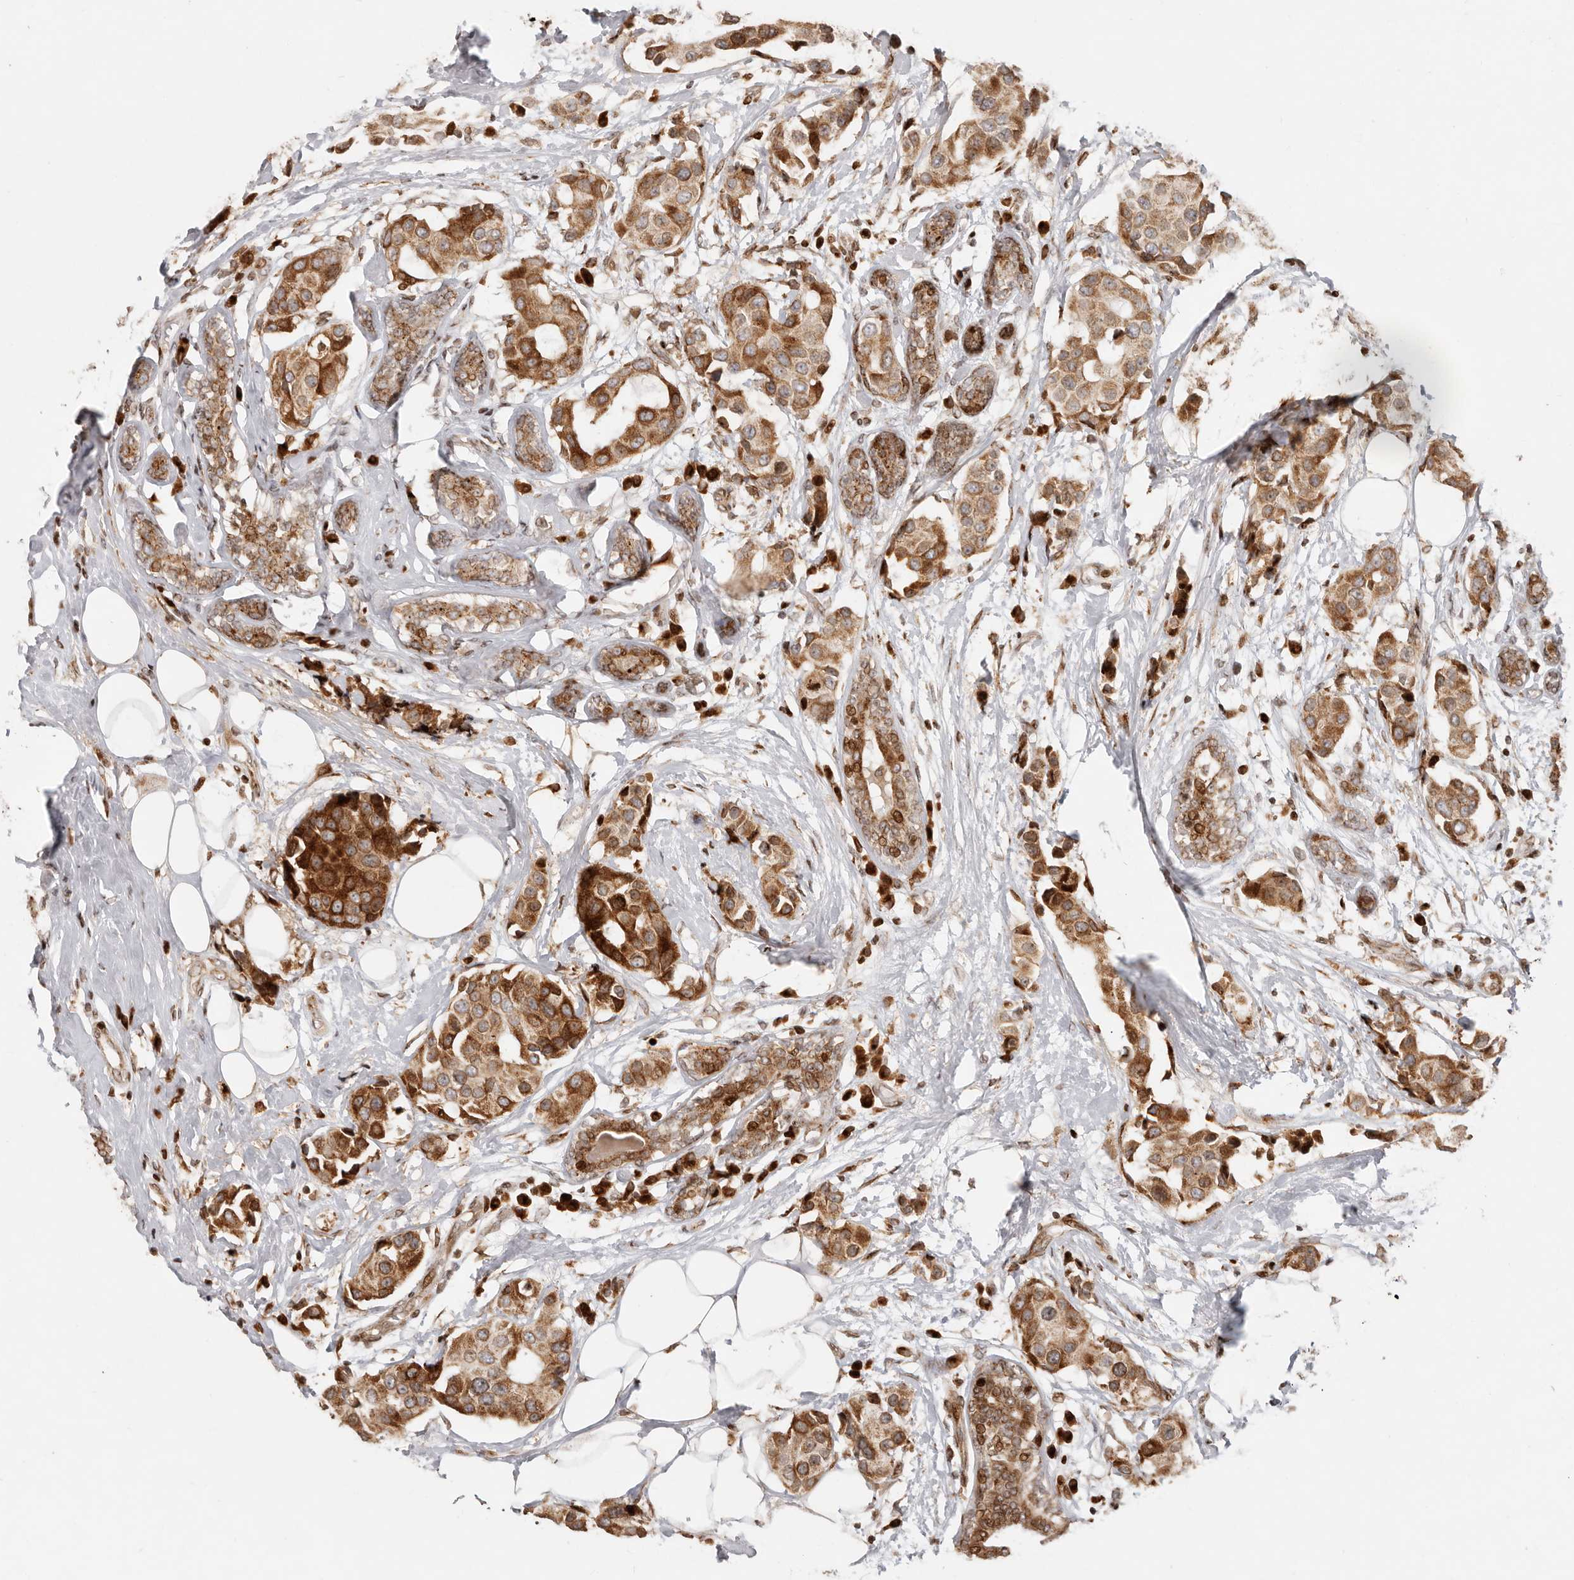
{"staining": {"intensity": "strong", "quantity": ">75%", "location": "cytoplasmic/membranous"}, "tissue": "breast cancer", "cell_type": "Tumor cells", "image_type": "cancer", "snomed": [{"axis": "morphology", "description": "Normal tissue, NOS"}, {"axis": "morphology", "description": "Duct carcinoma"}, {"axis": "topography", "description": "Breast"}], "caption": "An immunohistochemistry photomicrograph of tumor tissue is shown. Protein staining in brown shows strong cytoplasmic/membranous positivity in breast cancer within tumor cells. Nuclei are stained in blue.", "gene": "TRIM4", "patient": {"sex": "female", "age": 39}}